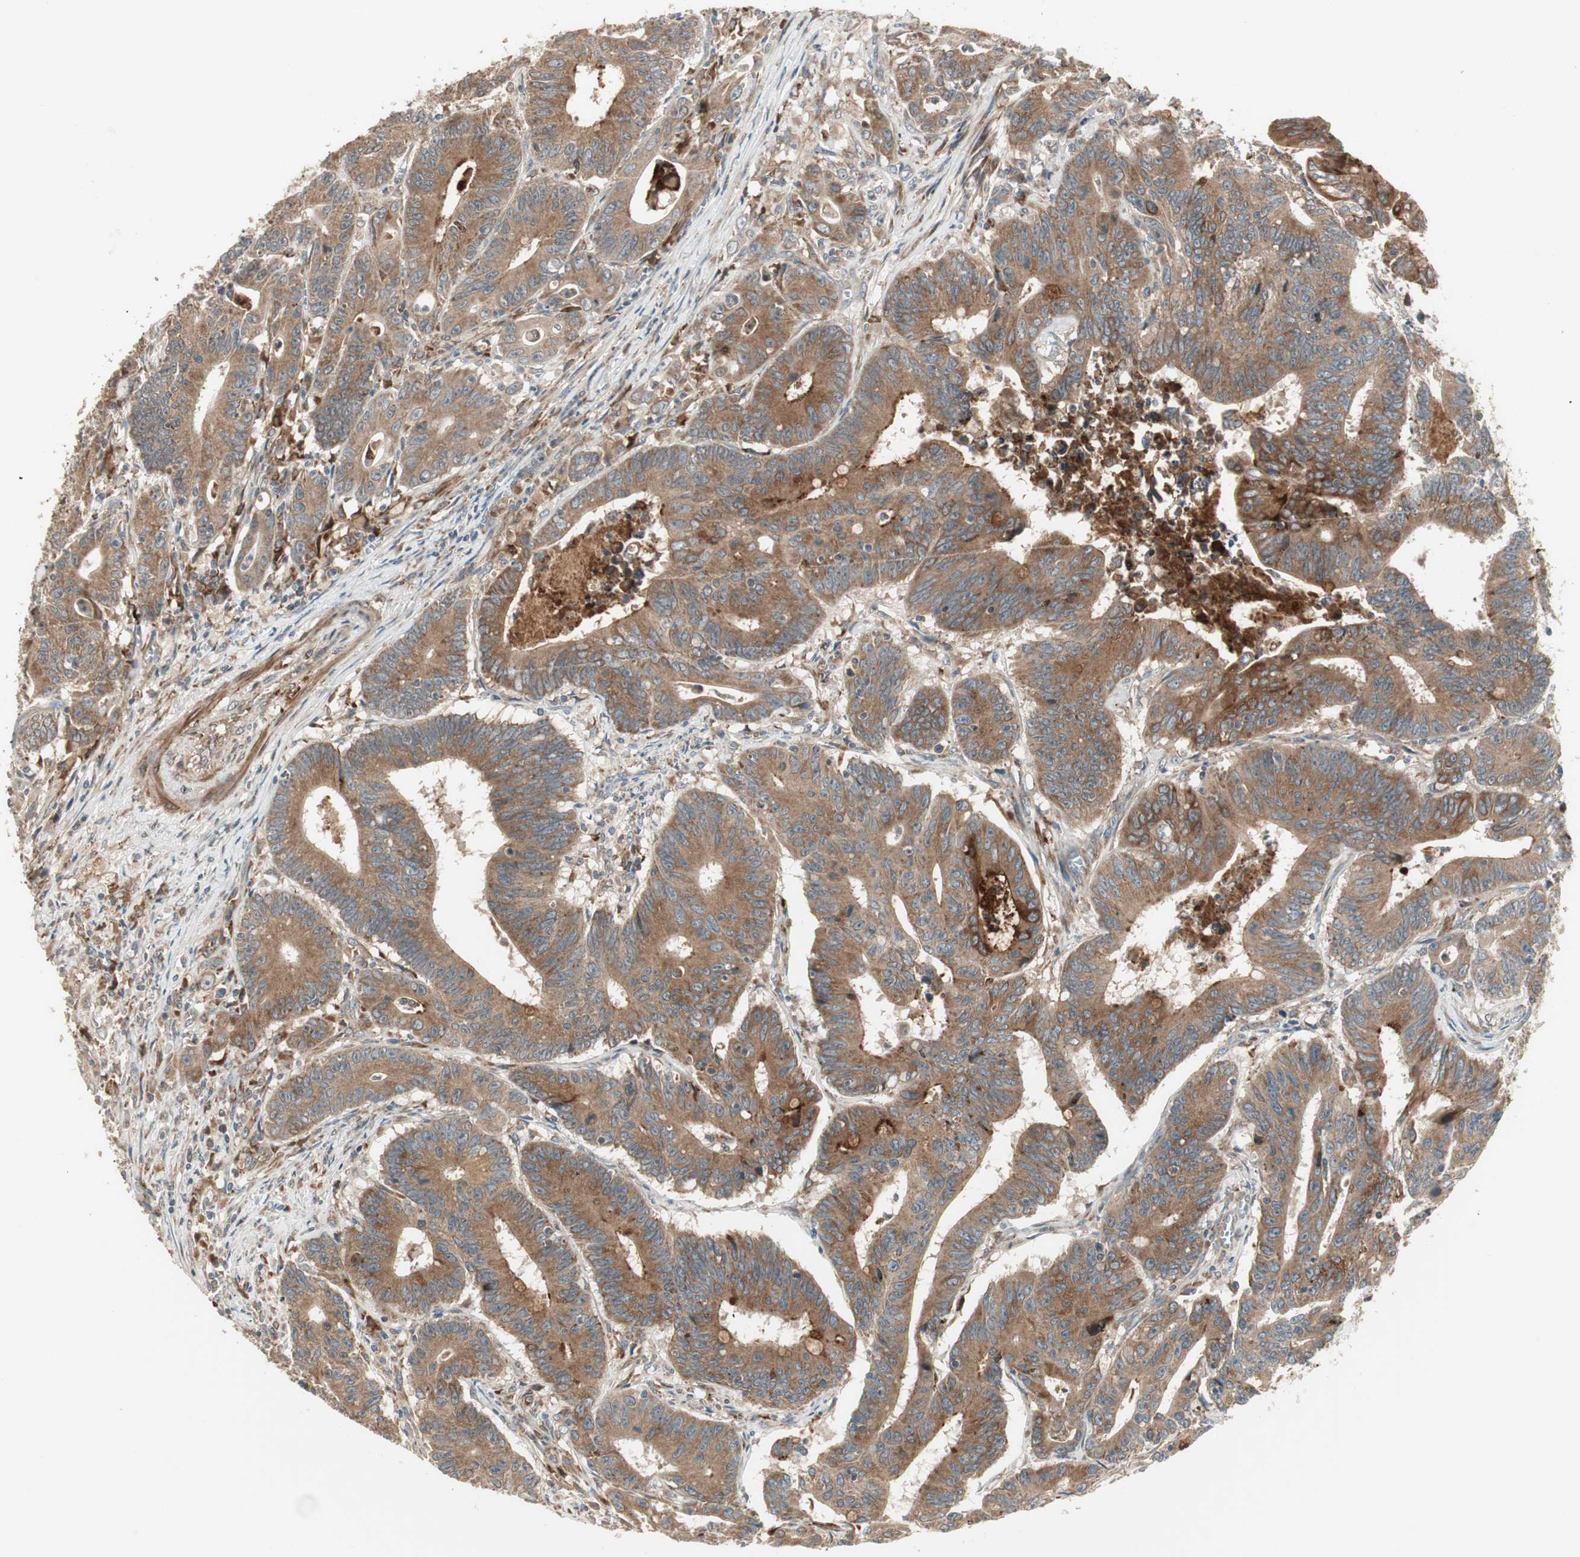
{"staining": {"intensity": "moderate", "quantity": ">75%", "location": "cytoplasmic/membranous"}, "tissue": "colorectal cancer", "cell_type": "Tumor cells", "image_type": "cancer", "snomed": [{"axis": "morphology", "description": "Adenocarcinoma, NOS"}, {"axis": "topography", "description": "Colon"}], "caption": "A photomicrograph showing moderate cytoplasmic/membranous staining in approximately >75% of tumor cells in colorectal adenocarcinoma, as visualized by brown immunohistochemical staining.", "gene": "SFRP1", "patient": {"sex": "male", "age": 45}}